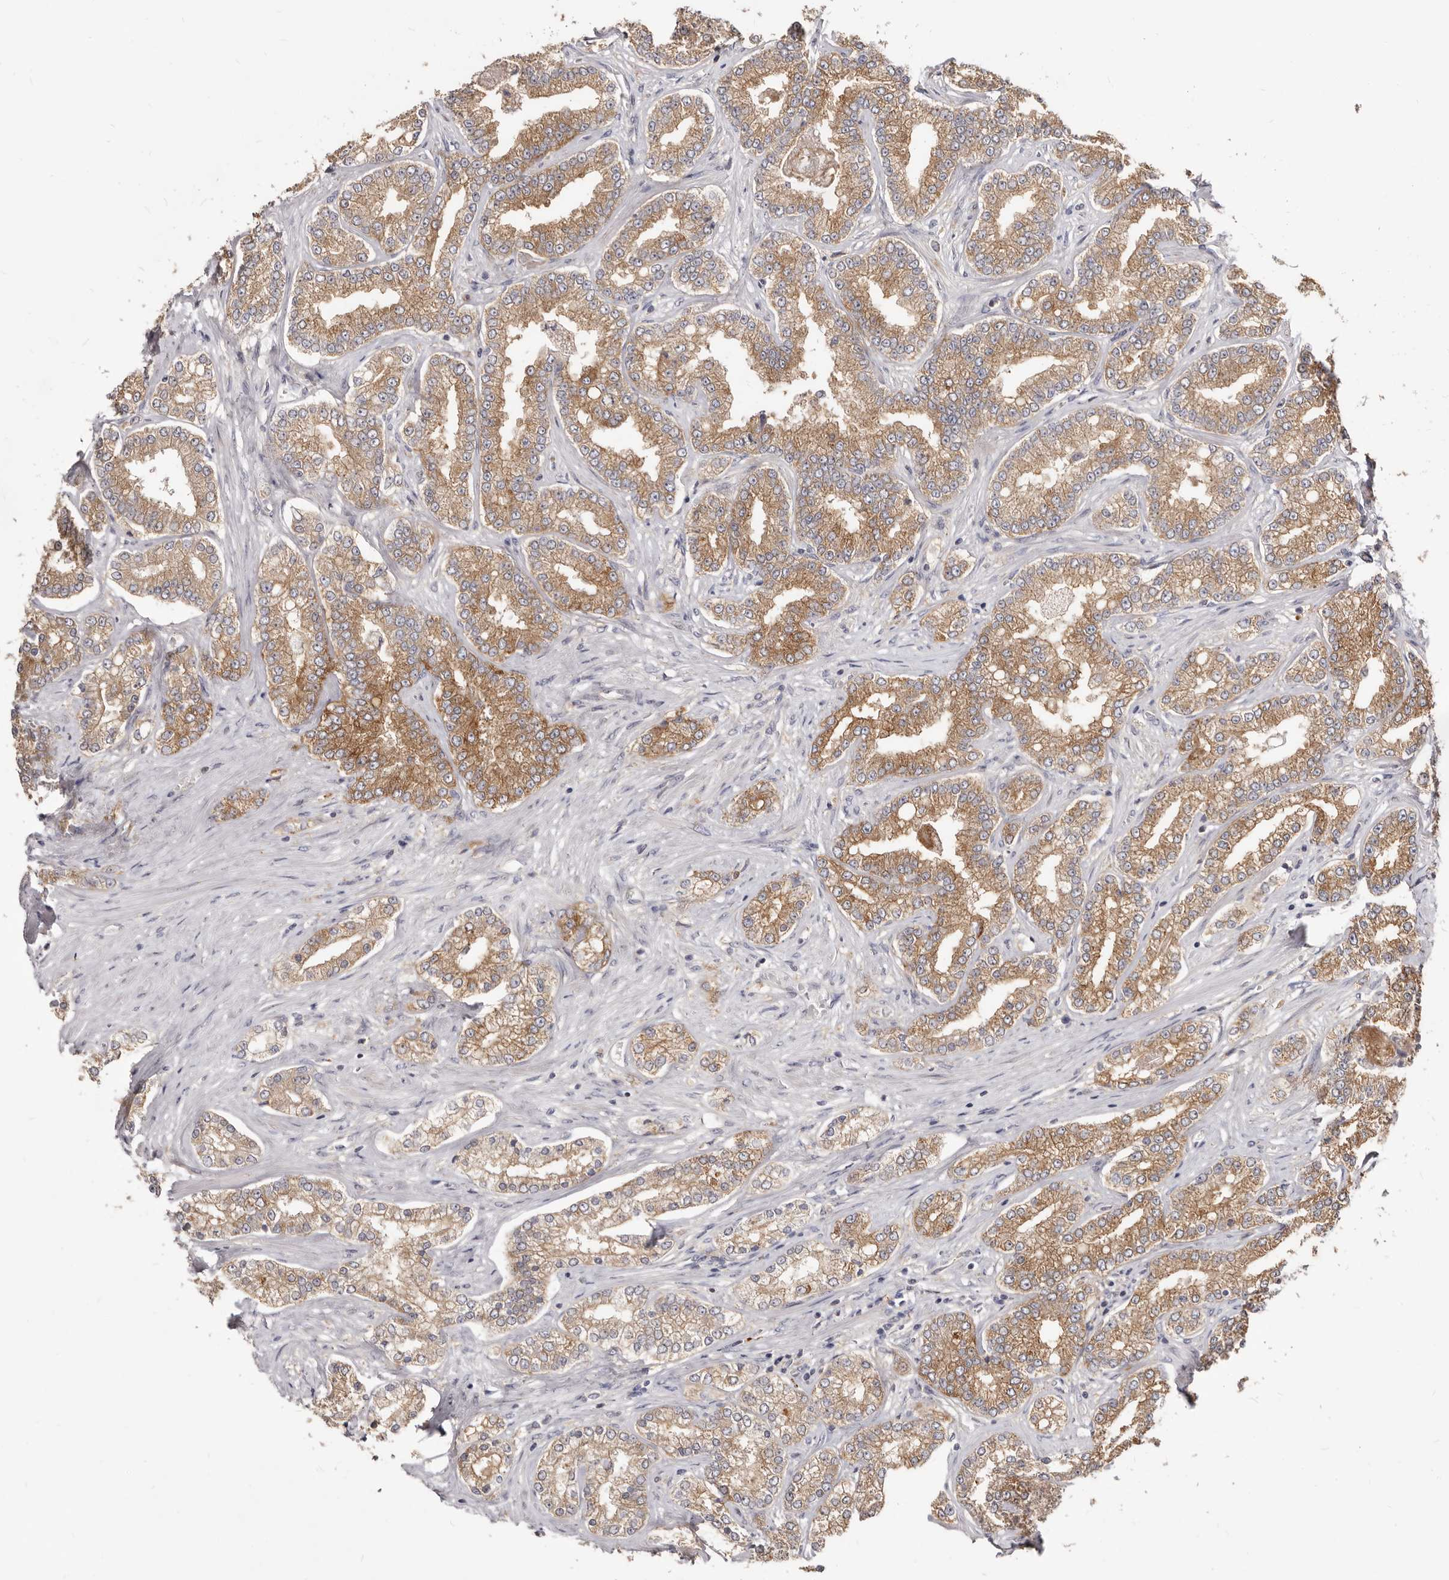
{"staining": {"intensity": "moderate", "quantity": ">75%", "location": "cytoplasmic/membranous"}, "tissue": "prostate cancer", "cell_type": "Tumor cells", "image_type": "cancer", "snomed": [{"axis": "morphology", "description": "Normal tissue, NOS"}, {"axis": "morphology", "description": "Adenocarcinoma, High grade"}, {"axis": "topography", "description": "Prostate"}], "caption": "A photomicrograph of prostate adenocarcinoma (high-grade) stained for a protein reveals moderate cytoplasmic/membranous brown staining in tumor cells. (brown staining indicates protein expression, while blue staining denotes nuclei).", "gene": "TC2N", "patient": {"sex": "male", "age": 83}}